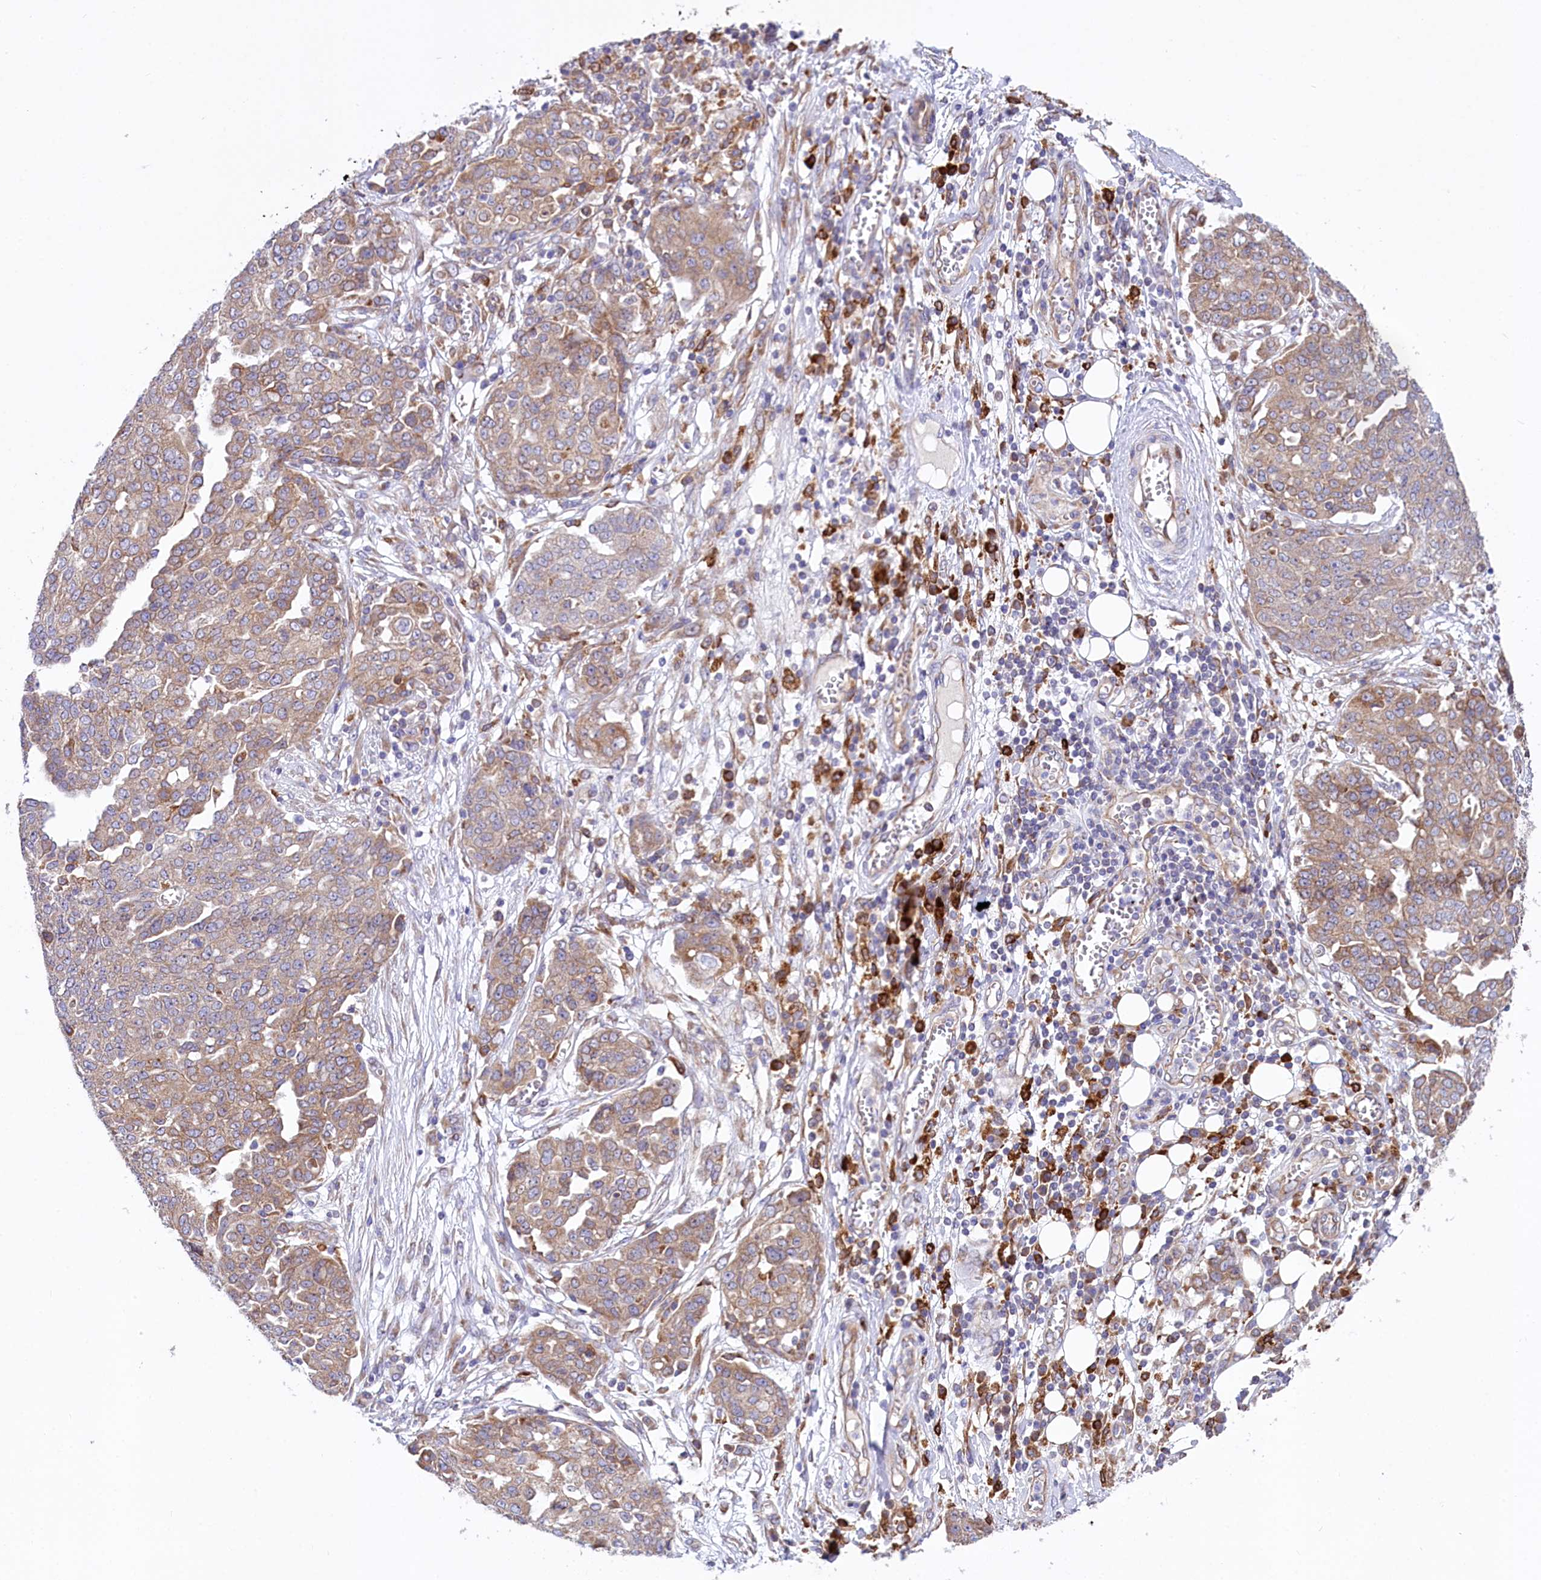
{"staining": {"intensity": "moderate", "quantity": ">75%", "location": "cytoplasmic/membranous"}, "tissue": "ovarian cancer", "cell_type": "Tumor cells", "image_type": "cancer", "snomed": [{"axis": "morphology", "description": "Cystadenocarcinoma, serous, NOS"}, {"axis": "topography", "description": "Soft tissue"}, {"axis": "topography", "description": "Ovary"}], "caption": "Ovarian serous cystadenocarcinoma tissue demonstrates moderate cytoplasmic/membranous expression in about >75% of tumor cells (DAB (3,3'-diaminobenzidine) = brown stain, brightfield microscopy at high magnification).", "gene": "CHID1", "patient": {"sex": "female", "age": 57}}